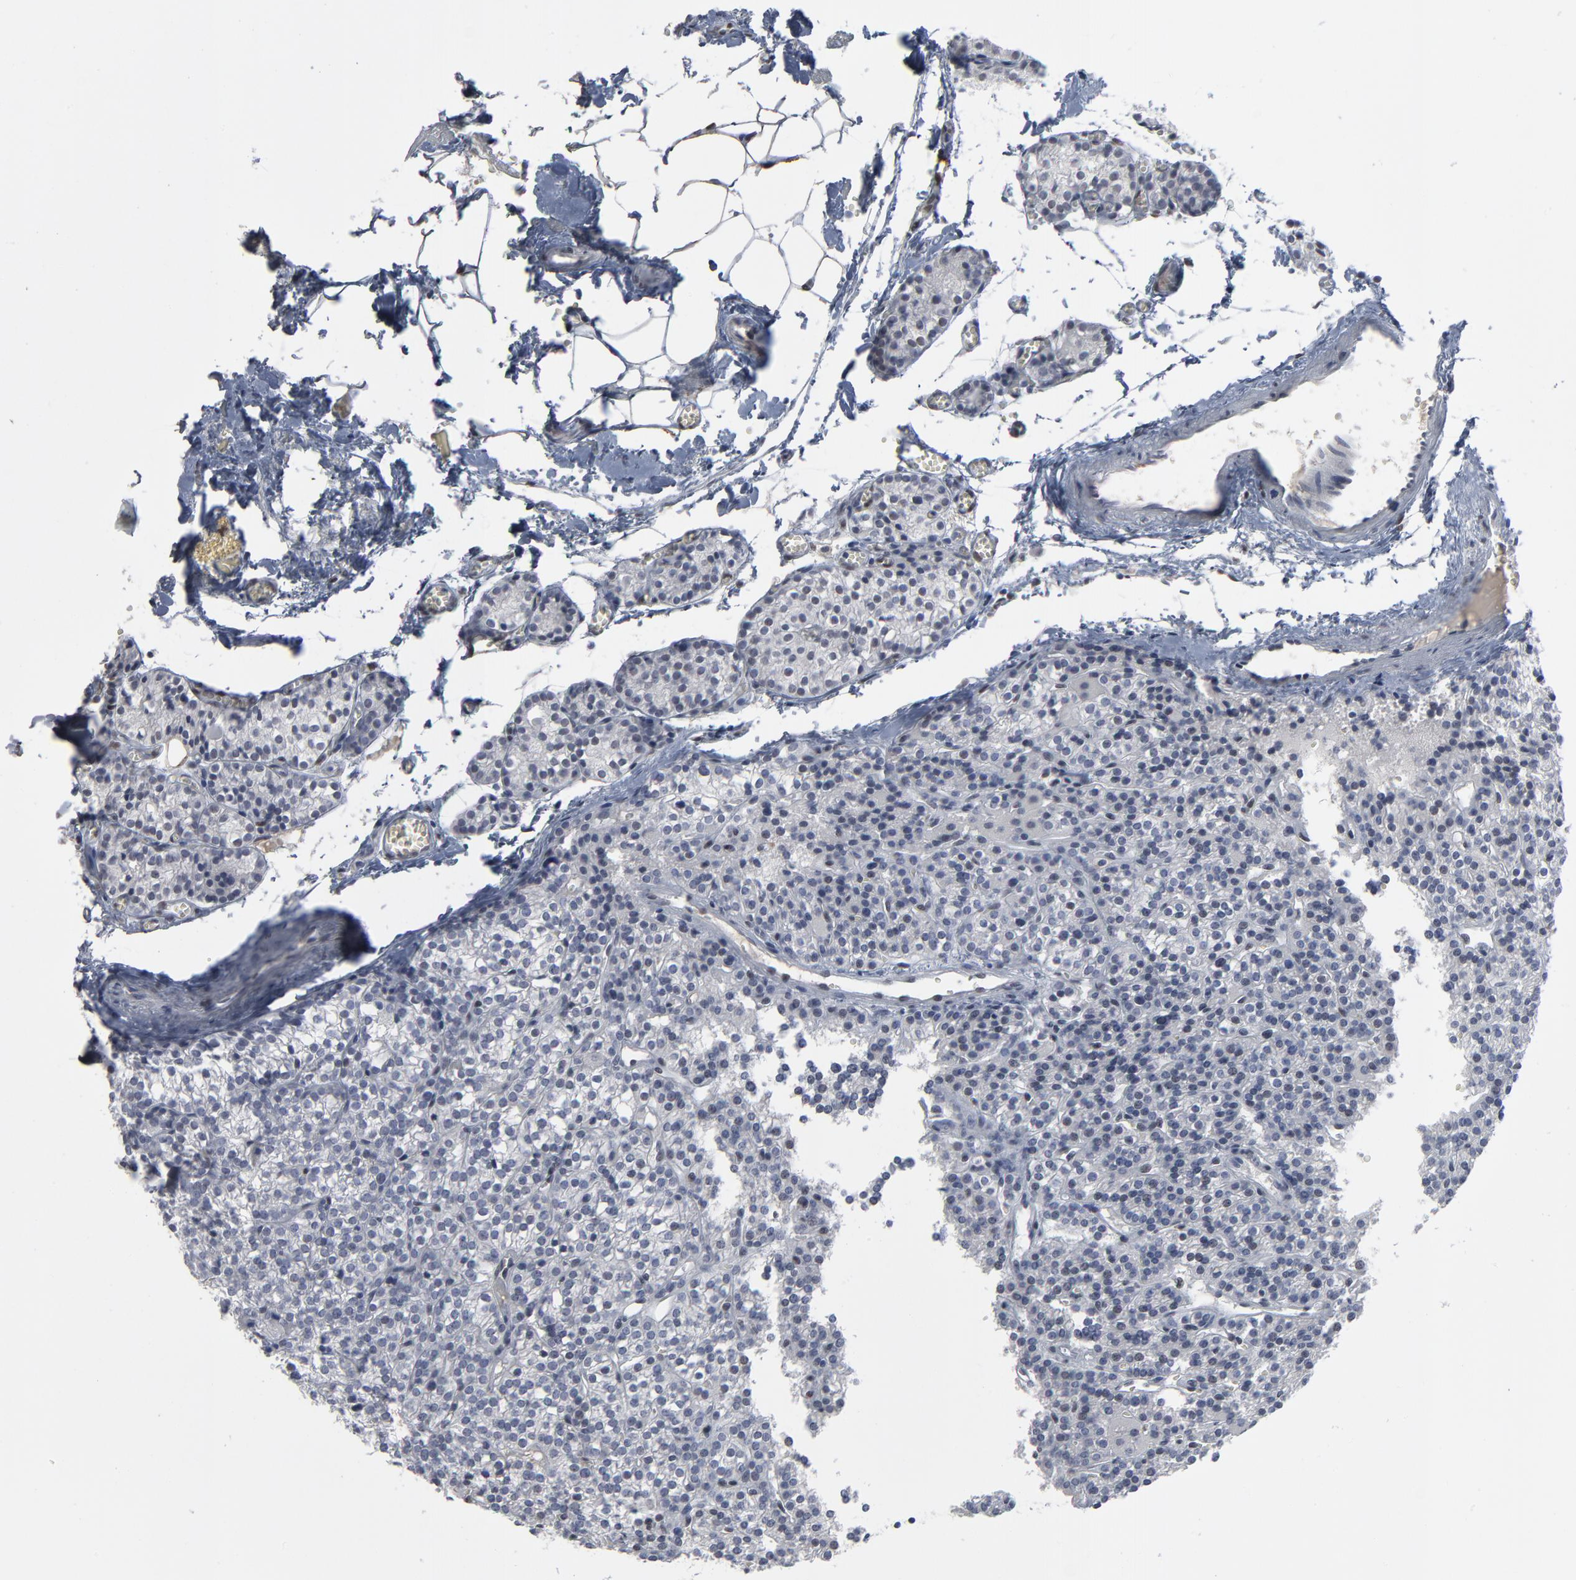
{"staining": {"intensity": "negative", "quantity": "none", "location": "none"}, "tissue": "parathyroid gland", "cell_type": "Glandular cells", "image_type": "normal", "snomed": [{"axis": "morphology", "description": "Normal tissue, NOS"}, {"axis": "topography", "description": "Parathyroid gland"}], "caption": "High power microscopy photomicrograph of an immunohistochemistry (IHC) photomicrograph of normal parathyroid gland, revealing no significant positivity in glandular cells. (Brightfield microscopy of DAB (3,3'-diaminobenzidine) immunohistochemistry at high magnification).", "gene": "ATF7", "patient": {"sex": "female", "age": 50}}